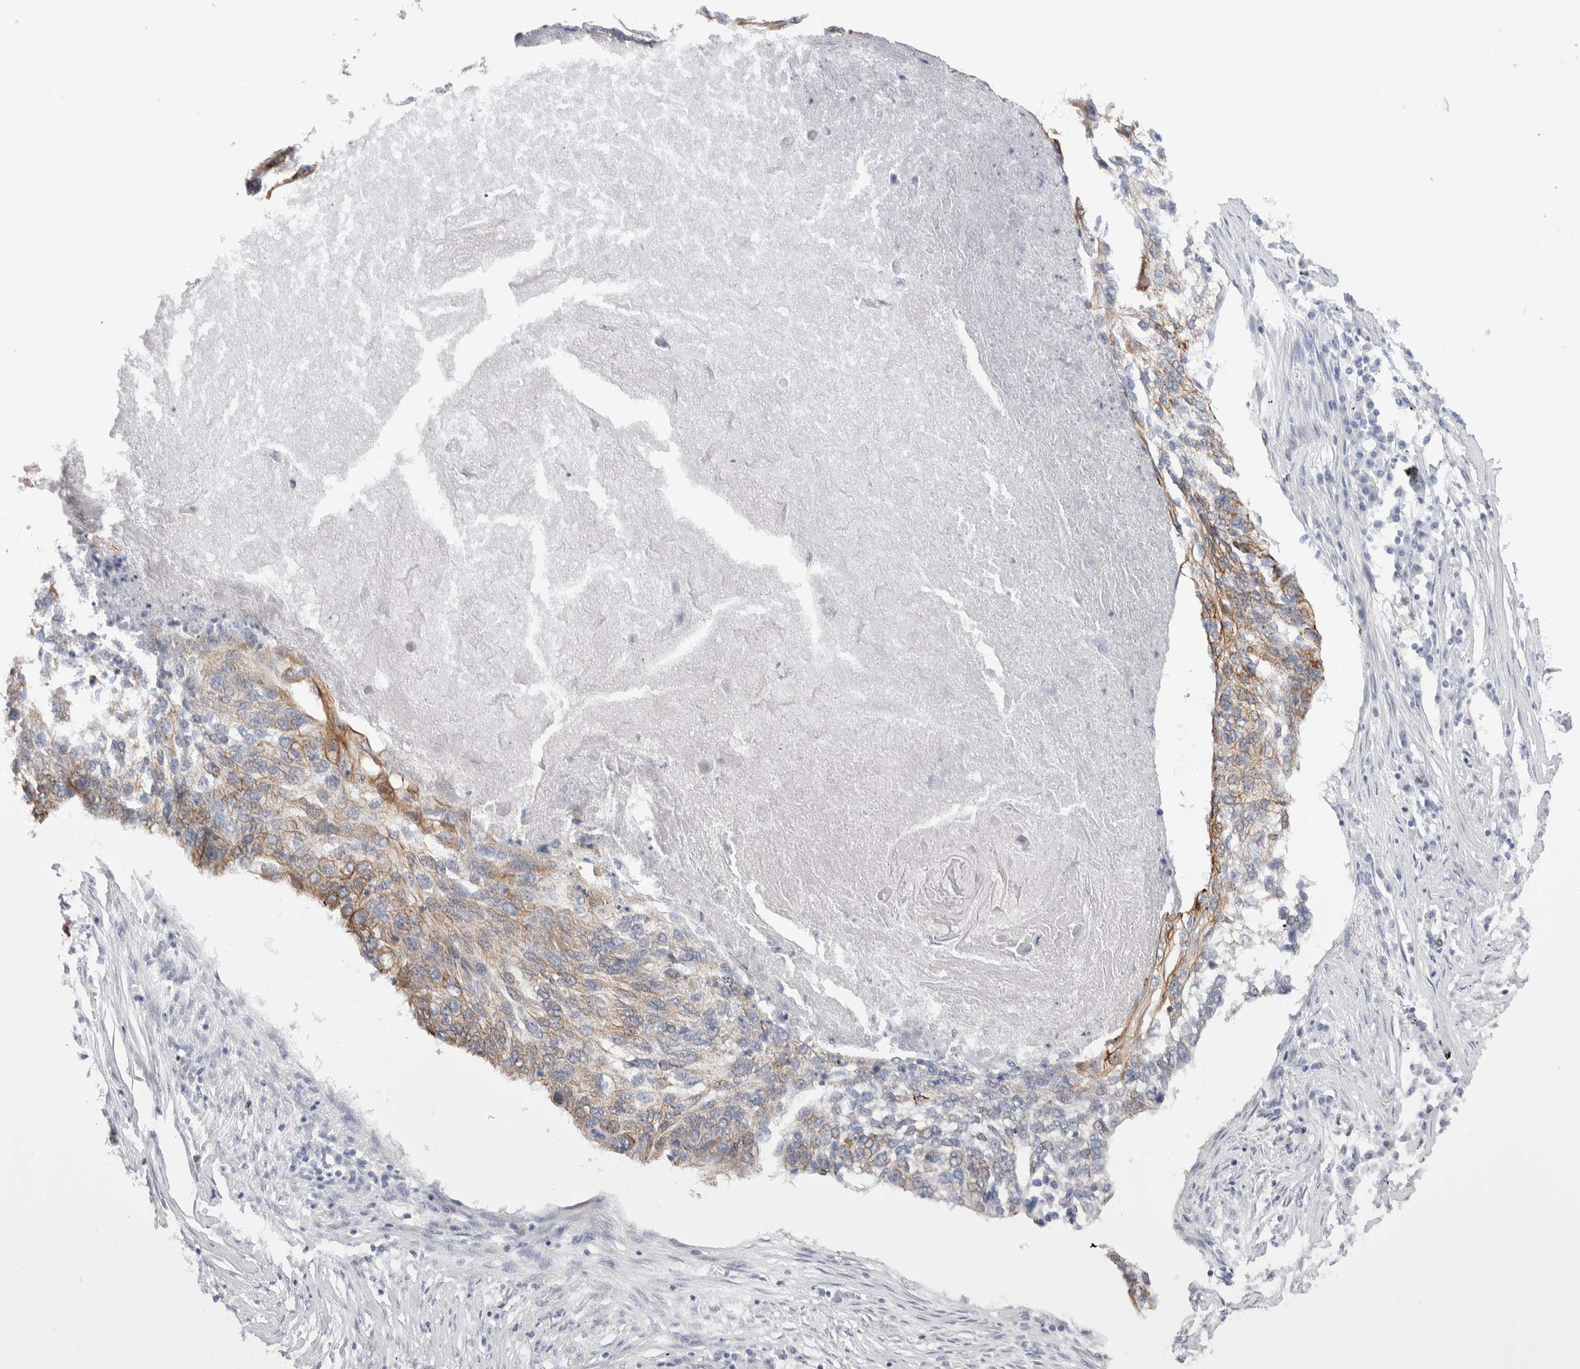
{"staining": {"intensity": "moderate", "quantity": "25%-75%", "location": "cytoplasmic/membranous"}, "tissue": "lung cancer", "cell_type": "Tumor cells", "image_type": "cancer", "snomed": [{"axis": "morphology", "description": "Squamous cell carcinoma, NOS"}, {"axis": "topography", "description": "Lung"}], "caption": "Immunohistochemistry staining of lung cancer, which displays medium levels of moderate cytoplasmic/membranous positivity in approximately 25%-75% of tumor cells indicating moderate cytoplasmic/membranous protein positivity. The staining was performed using DAB (brown) for protein detection and nuclei were counterstained in hematoxylin (blue).", "gene": "C1orf112", "patient": {"sex": "female", "age": 63}}